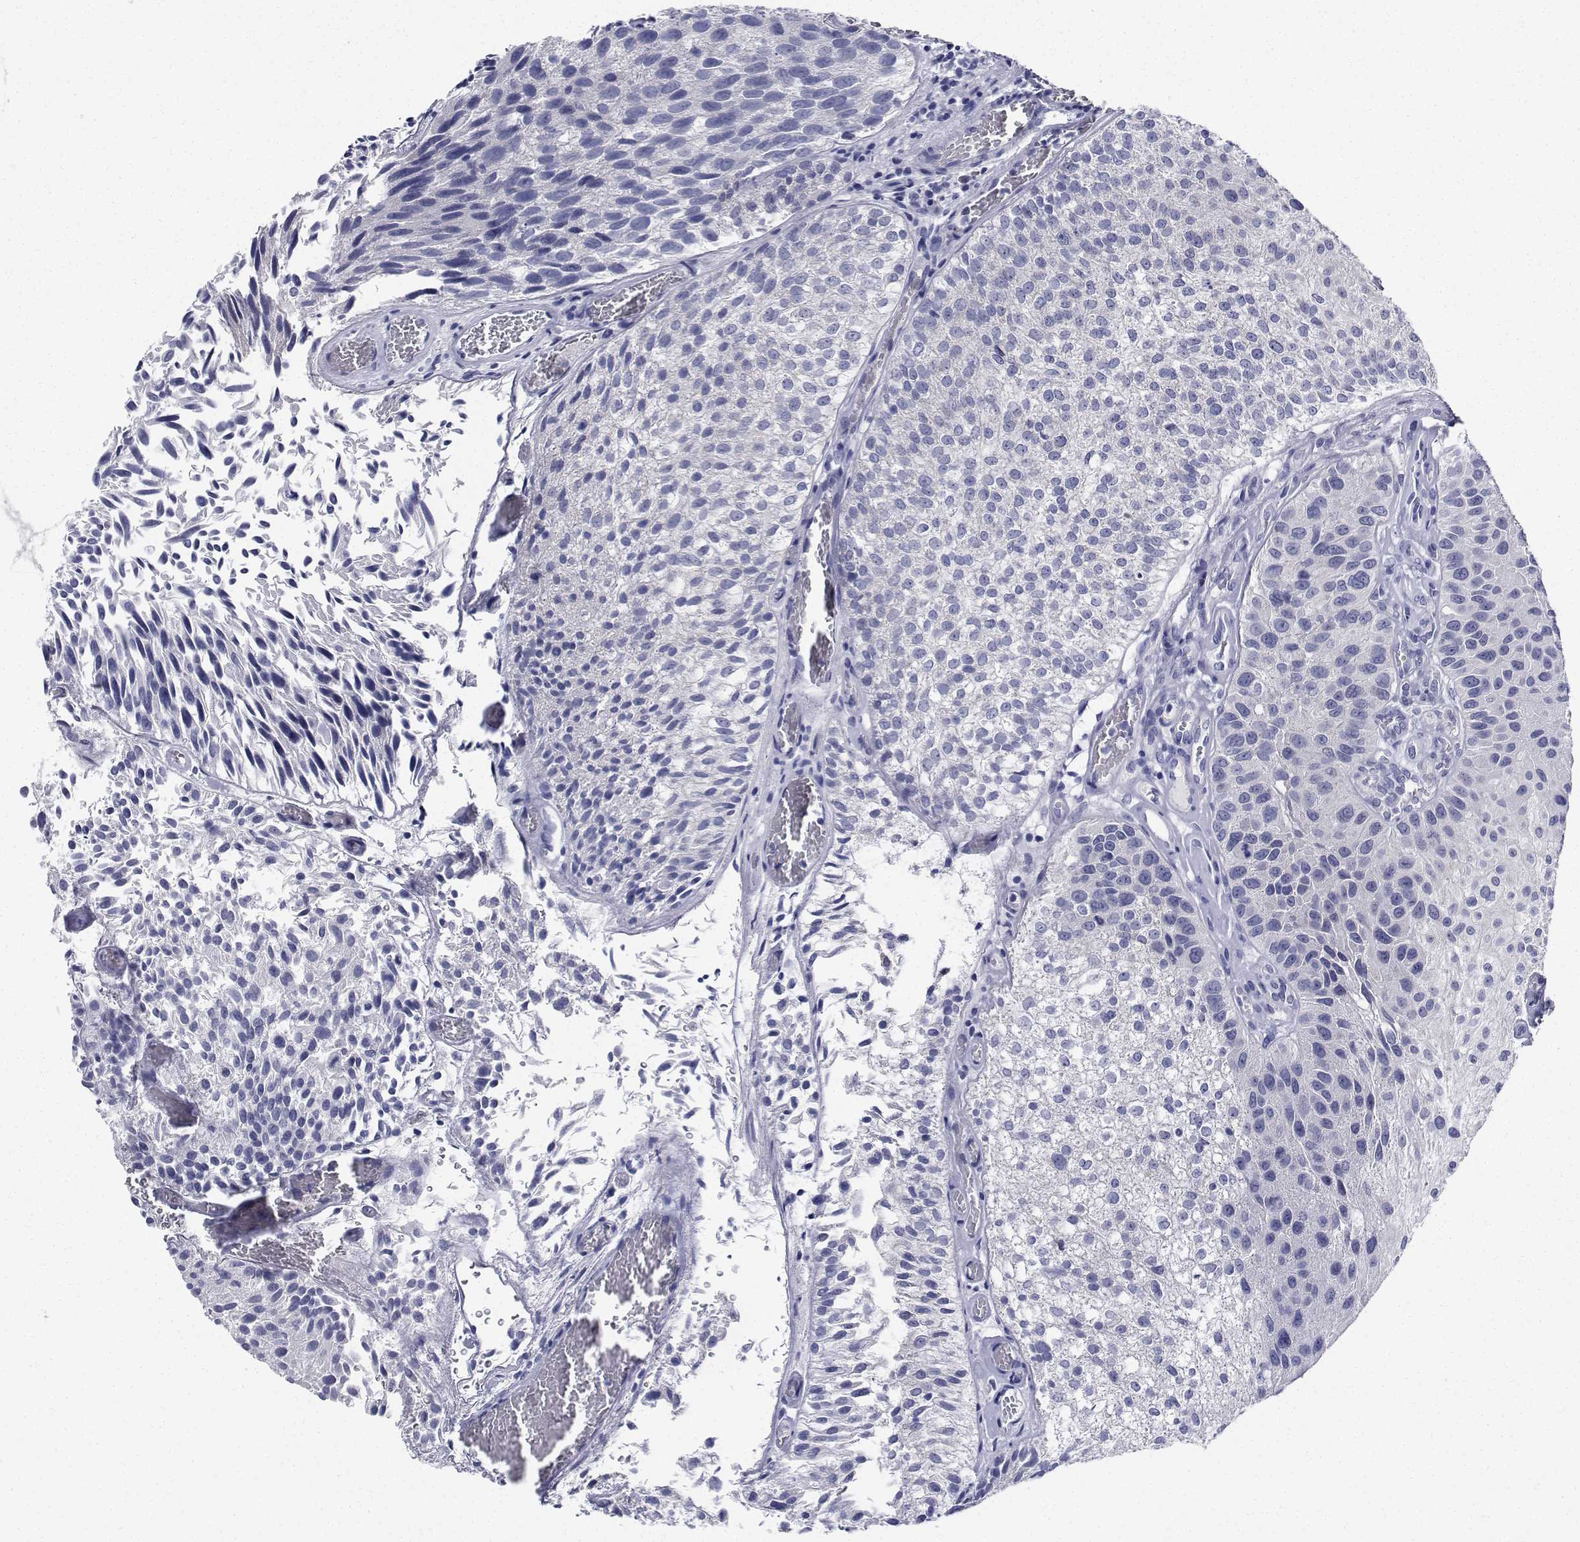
{"staining": {"intensity": "negative", "quantity": "none", "location": "none"}, "tissue": "urothelial cancer", "cell_type": "Tumor cells", "image_type": "cancer", "snomed": [{"axis": "morphology", "description": "Urothelial carcinoma, Low grade"}, {"axis": "topography", "description": "Urinary bladder"}], "caption": "Image shows no protein expression in tumor cells of urothelial carcinoma (low-grade) tissue. The staining is performed using DAB (3,3'-diaminobenzidine) brown chromogen with nuclei counter-stained in using hematoxylin.", "gene": "PLXNA4", "patient": {"sex": "female", "age": 87}}